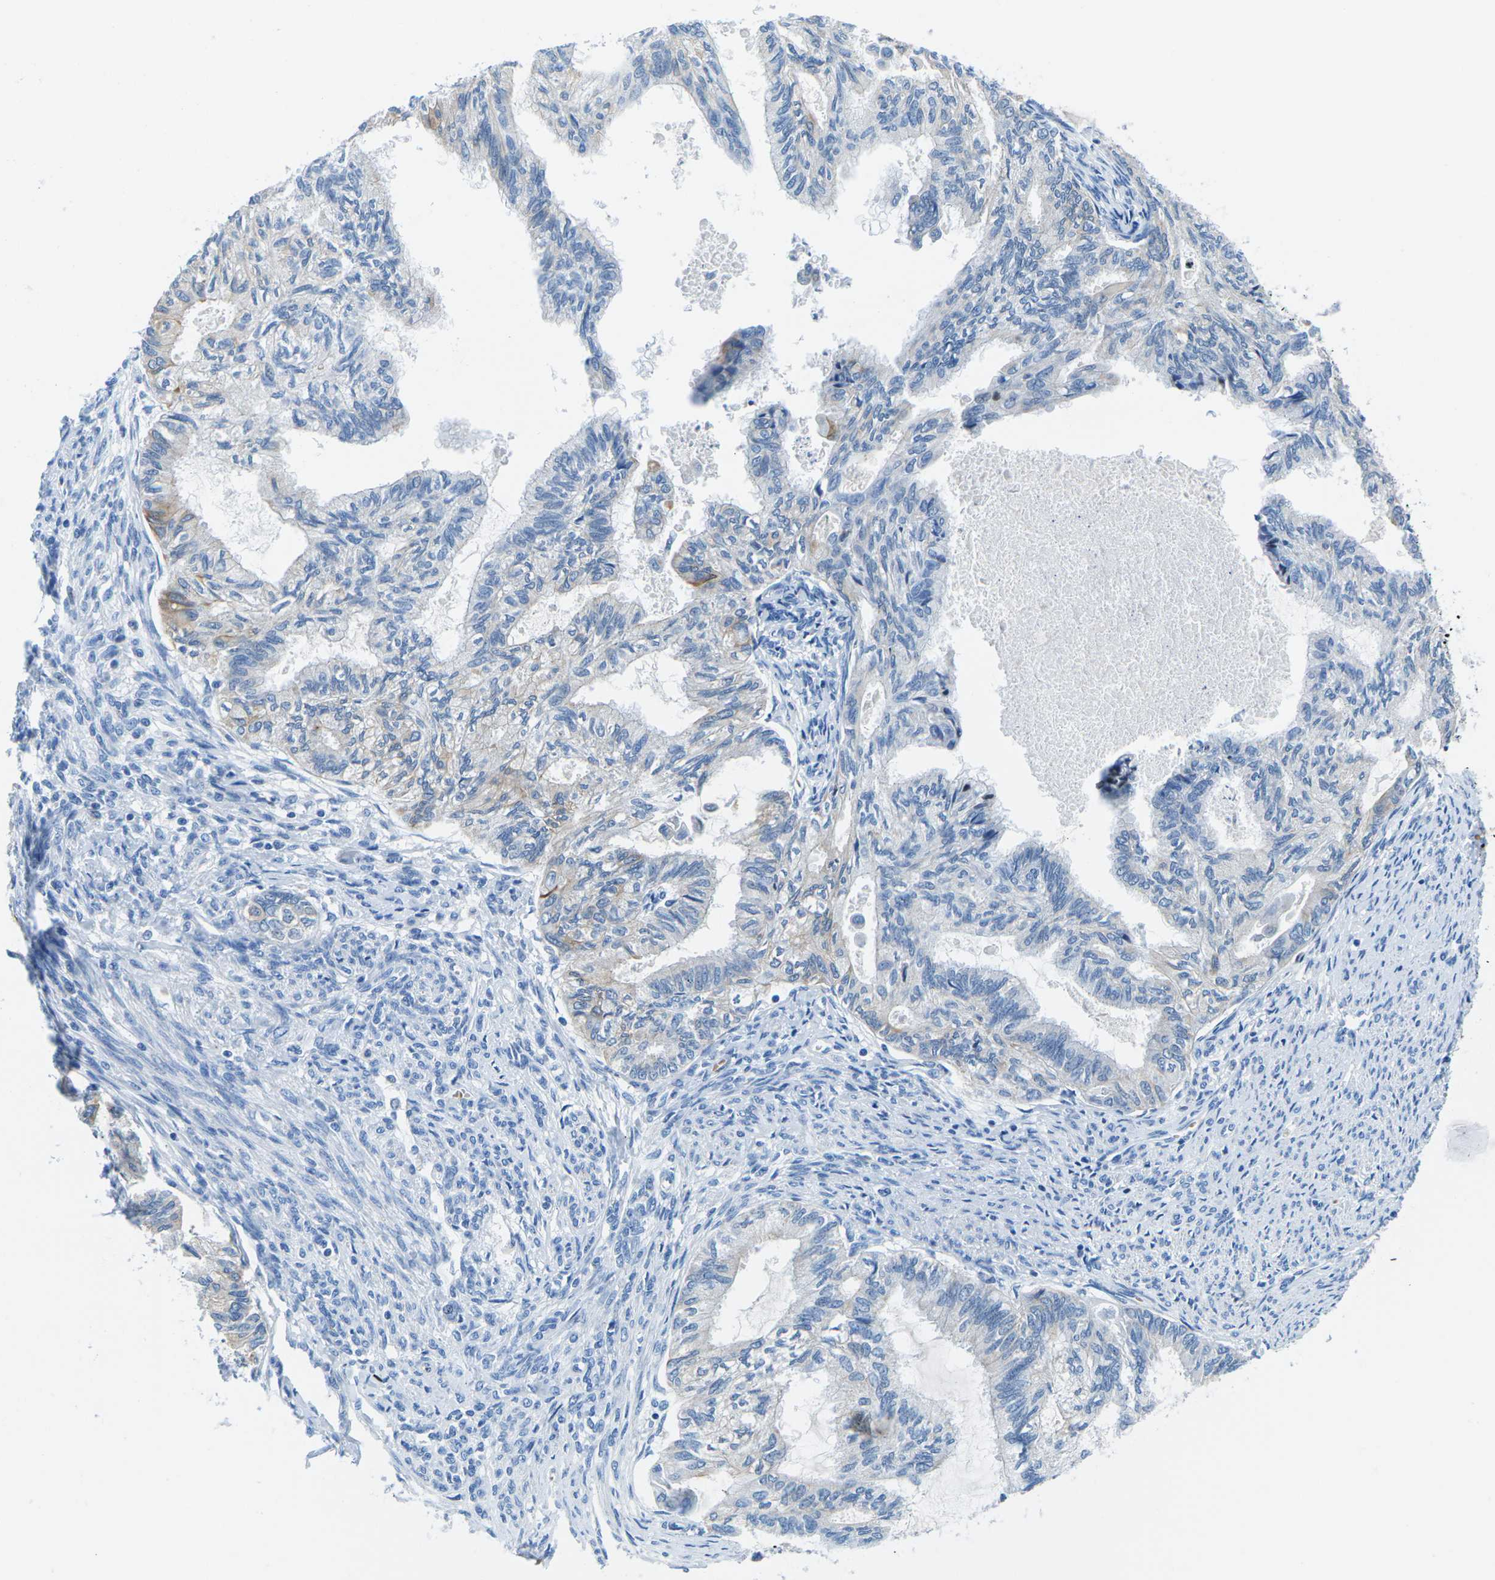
{"staining": {"intensity": "weak", "quantity": "<25%", "location": "cytoplasmic/membranous"}, "tissue": "cervical cancer", "cell_type": "Tumor cells", "image_type": "cancer", "snomed": [{"axis": "morphology", "description": "Normal tissue, NOS"}, {"axis": "morphology", "description": "Adenocarcinoma, NOS"}, {"axis": "topography", "description": "Cervix"}, {"axis": "topography", "description": "Endometrium"}], "caption": "Tumor cells are negative for brown protein staining in cervical cancer.", "gene": "TM6SF1", "patient": {"sex": "female", "age": 86}}